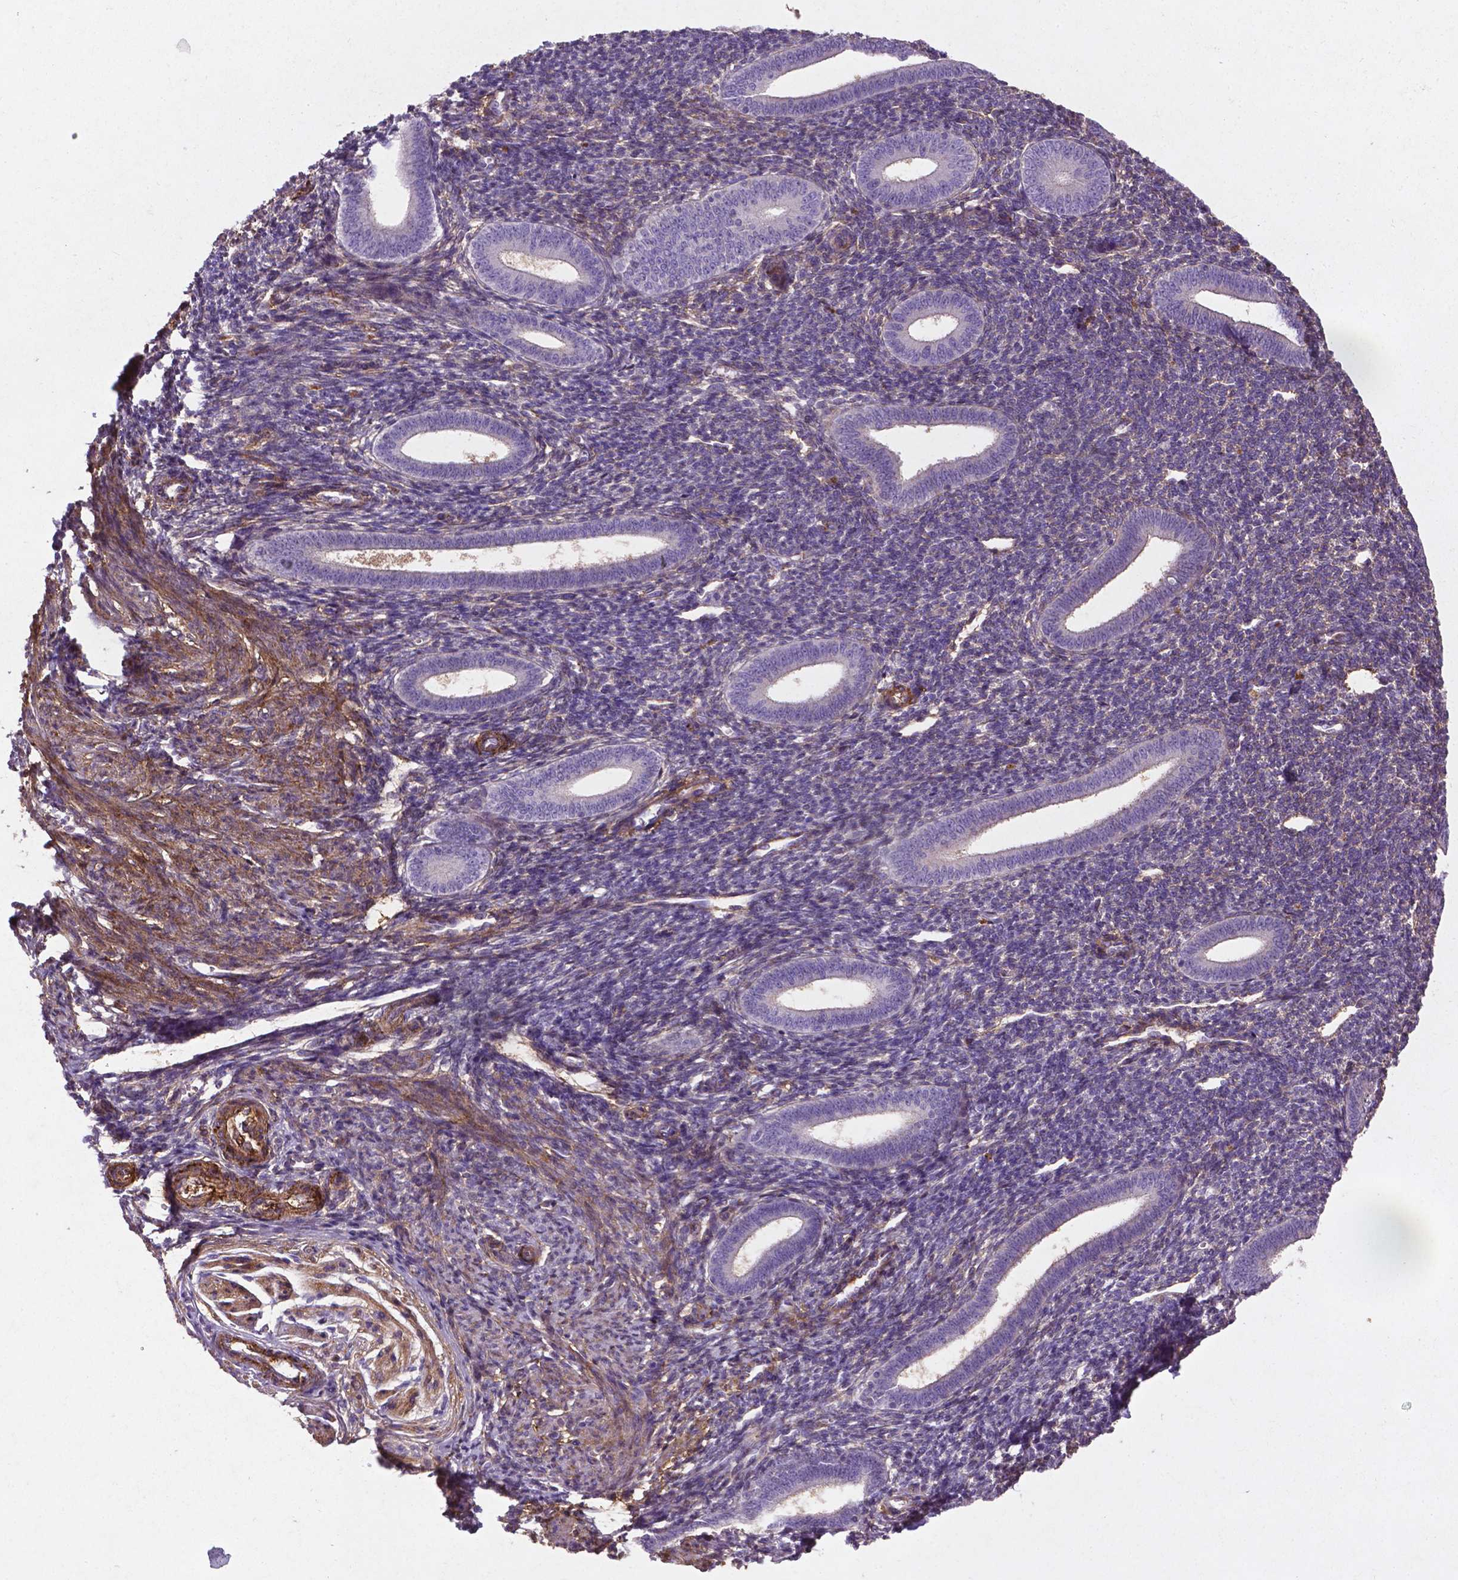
{"staining": {"intensity": "moderate", "quantity": "<25%", "location": "cytoplasmic/membranous"}, "tissue": "endometrium", "cell_type": "Cells in endometrial stroma", "image_type": "normal", "snomed": [{"axis": "morphology", "description": "Normal tissue, NOS"}, {"axis": "topography", "description": "Endometrium"}], "caption": "Moderate cytoplasmic/membranous staining for a protein is identified in about <25% of cells in endometrial stroma of unremarkable endometrium using IHC.", "gene": "RRAS", "patient": {"sex": "female", "age": 25}}